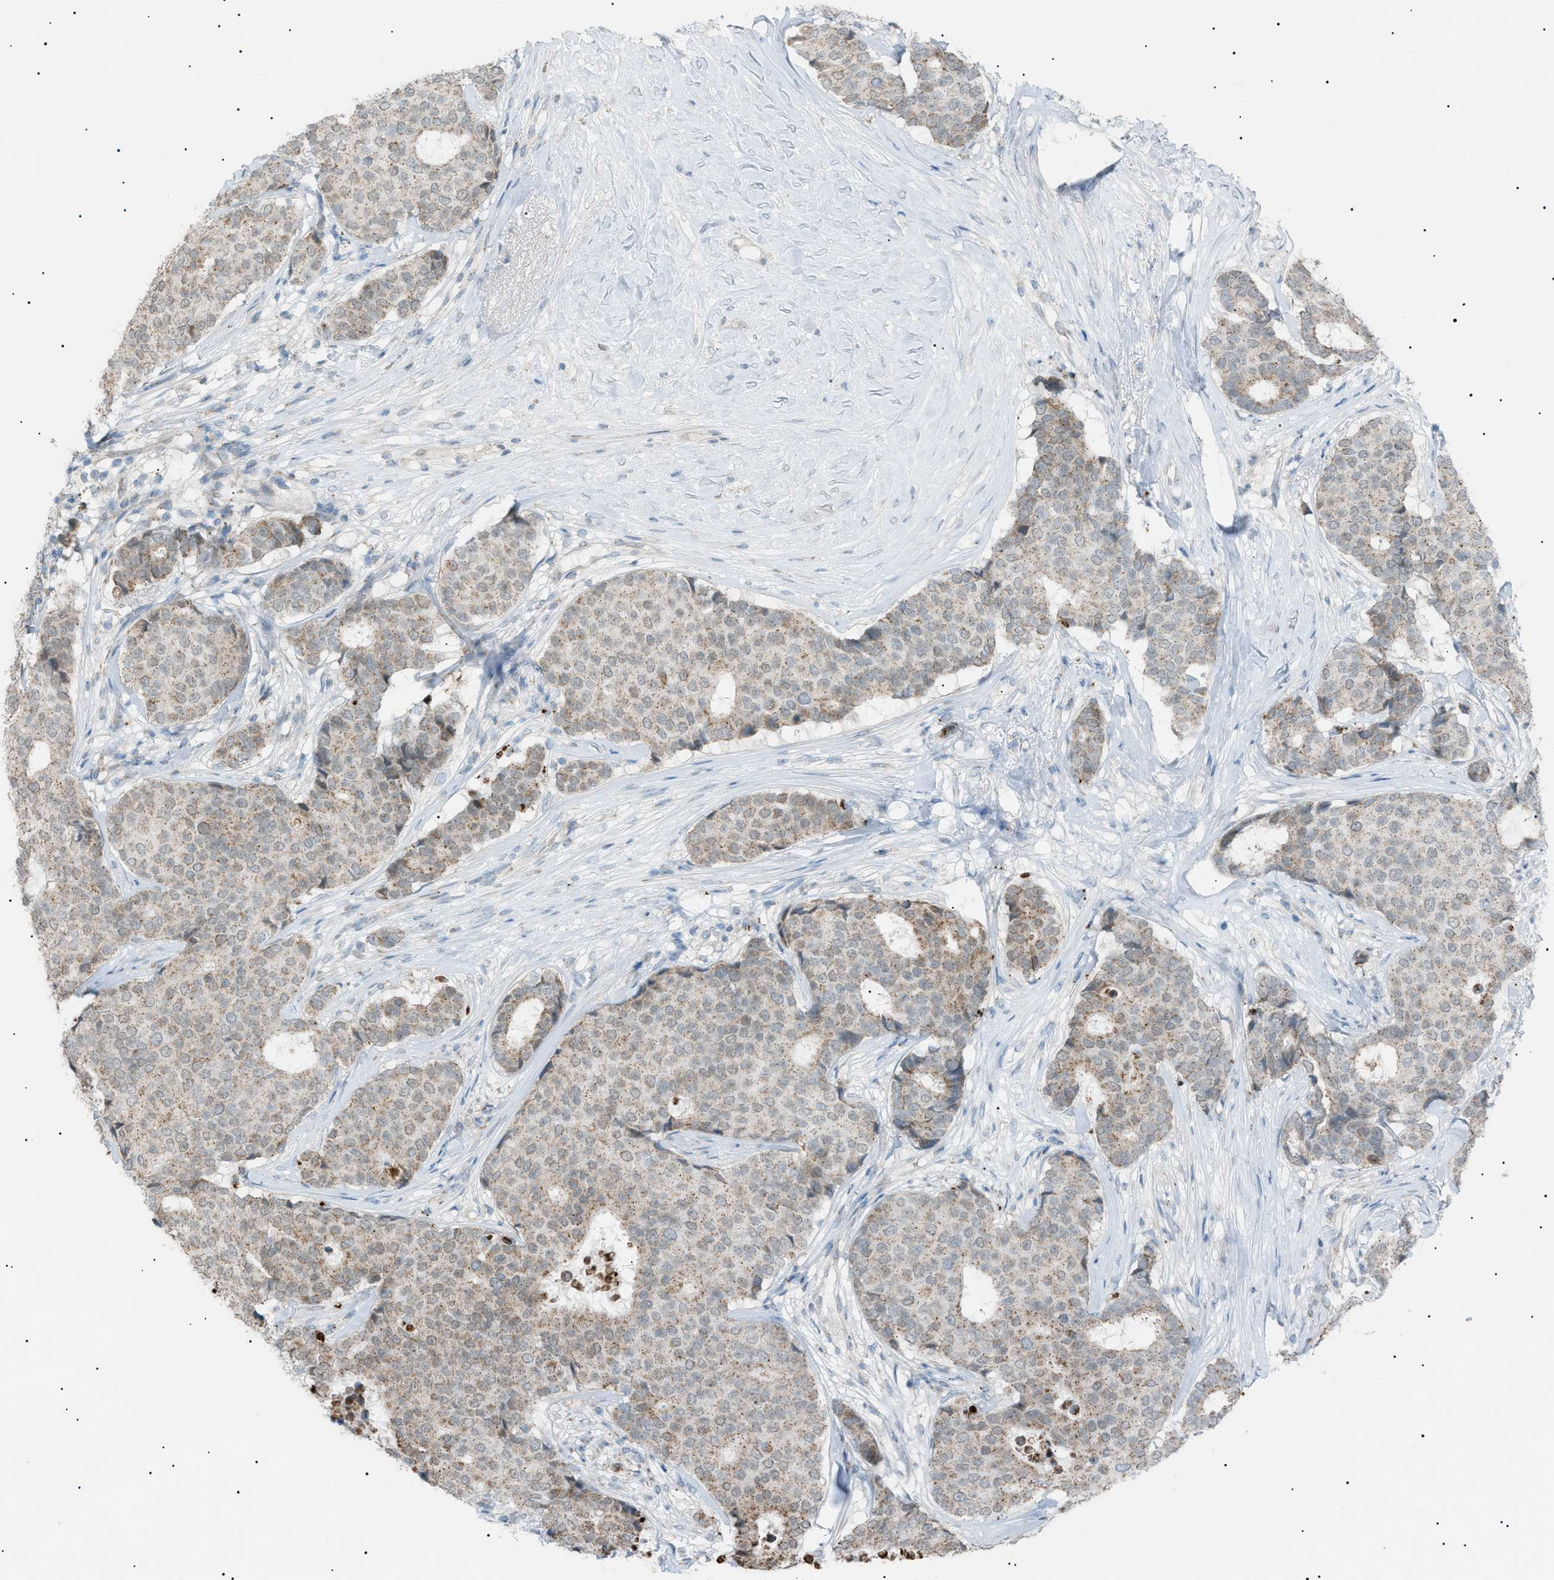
{"staining": {"intensity": "weak", "quantity": ">75%", "location": "cytoplasmic/membranous"}, "tissue": "breast cancer", "cell_type": "Tumor cells", "image_type": "cancer", "snomed": [{"axis": "morphology", "description": "Duct carcinoma"}, {"axis": "topography", "description": "Breast"}], "caption": "Immunohistochemical staining of invasive ductal carcinoma (breast) shows low levels of weak cytoplasmic/membranous protein positivity in approximately >75% of tumor cells.", "gene": "ZNF516", "patient": {"sex": "female", "age": 75}}